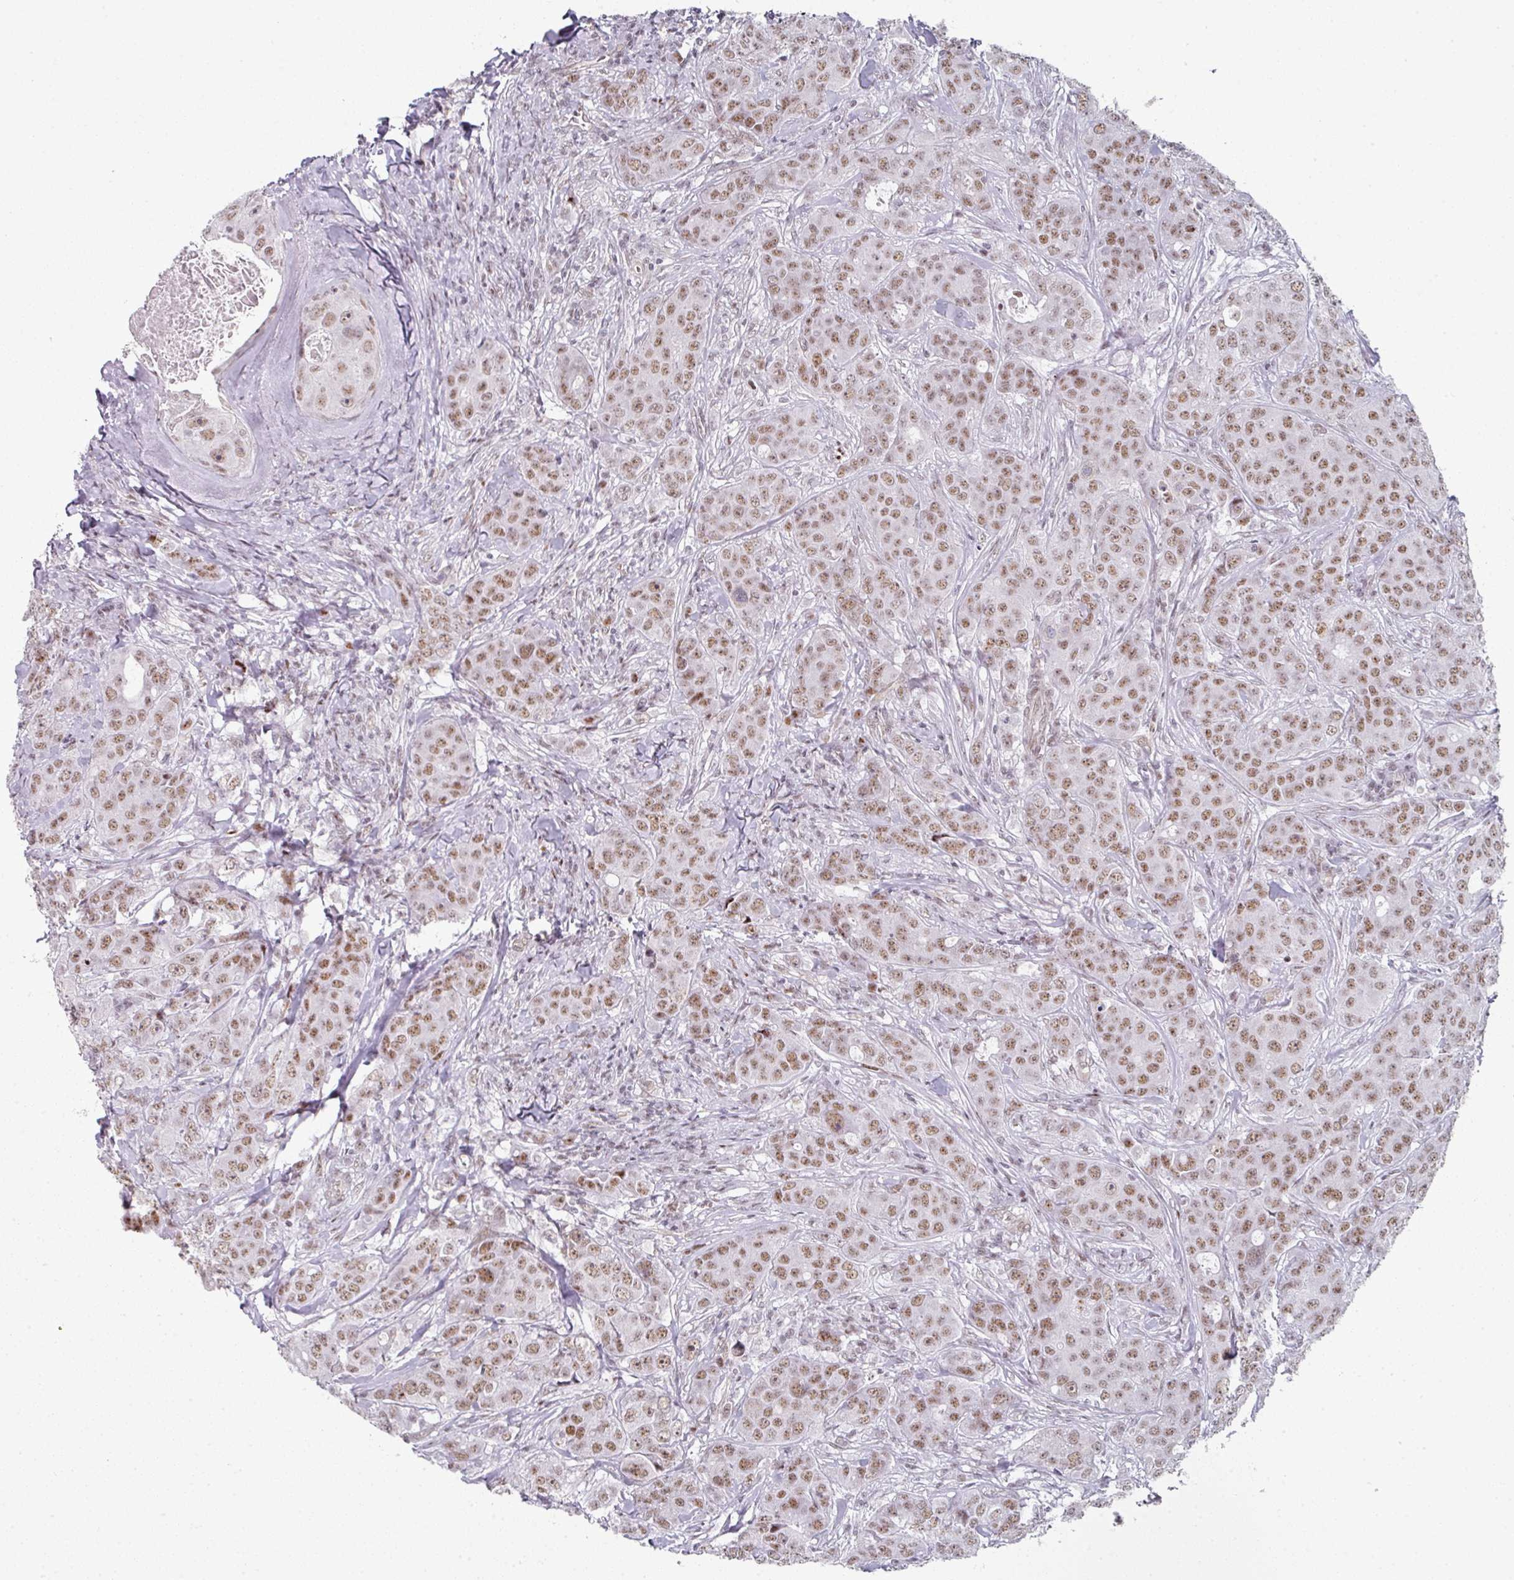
{"staining": {"intensity": "moderate", "quantity": ">75%", "location": "nuclear"}, "tissue": "breast cancer", "cell_type": "Tumor cells", "image_type": "cancer", "snomed": [{"axis": "morphology", "description": "Duct carcinoma"}, {"axis": "topography", "description": "Breast"}], "caption": "A medium amount of moderate nuclear positivity is identified in approximately >75% of tumor cells in breast cancer (infiltrating ductal carcinoma) tissue.", "gene": "SF3B5", "patient": {"sex": "female", "age": 43}}